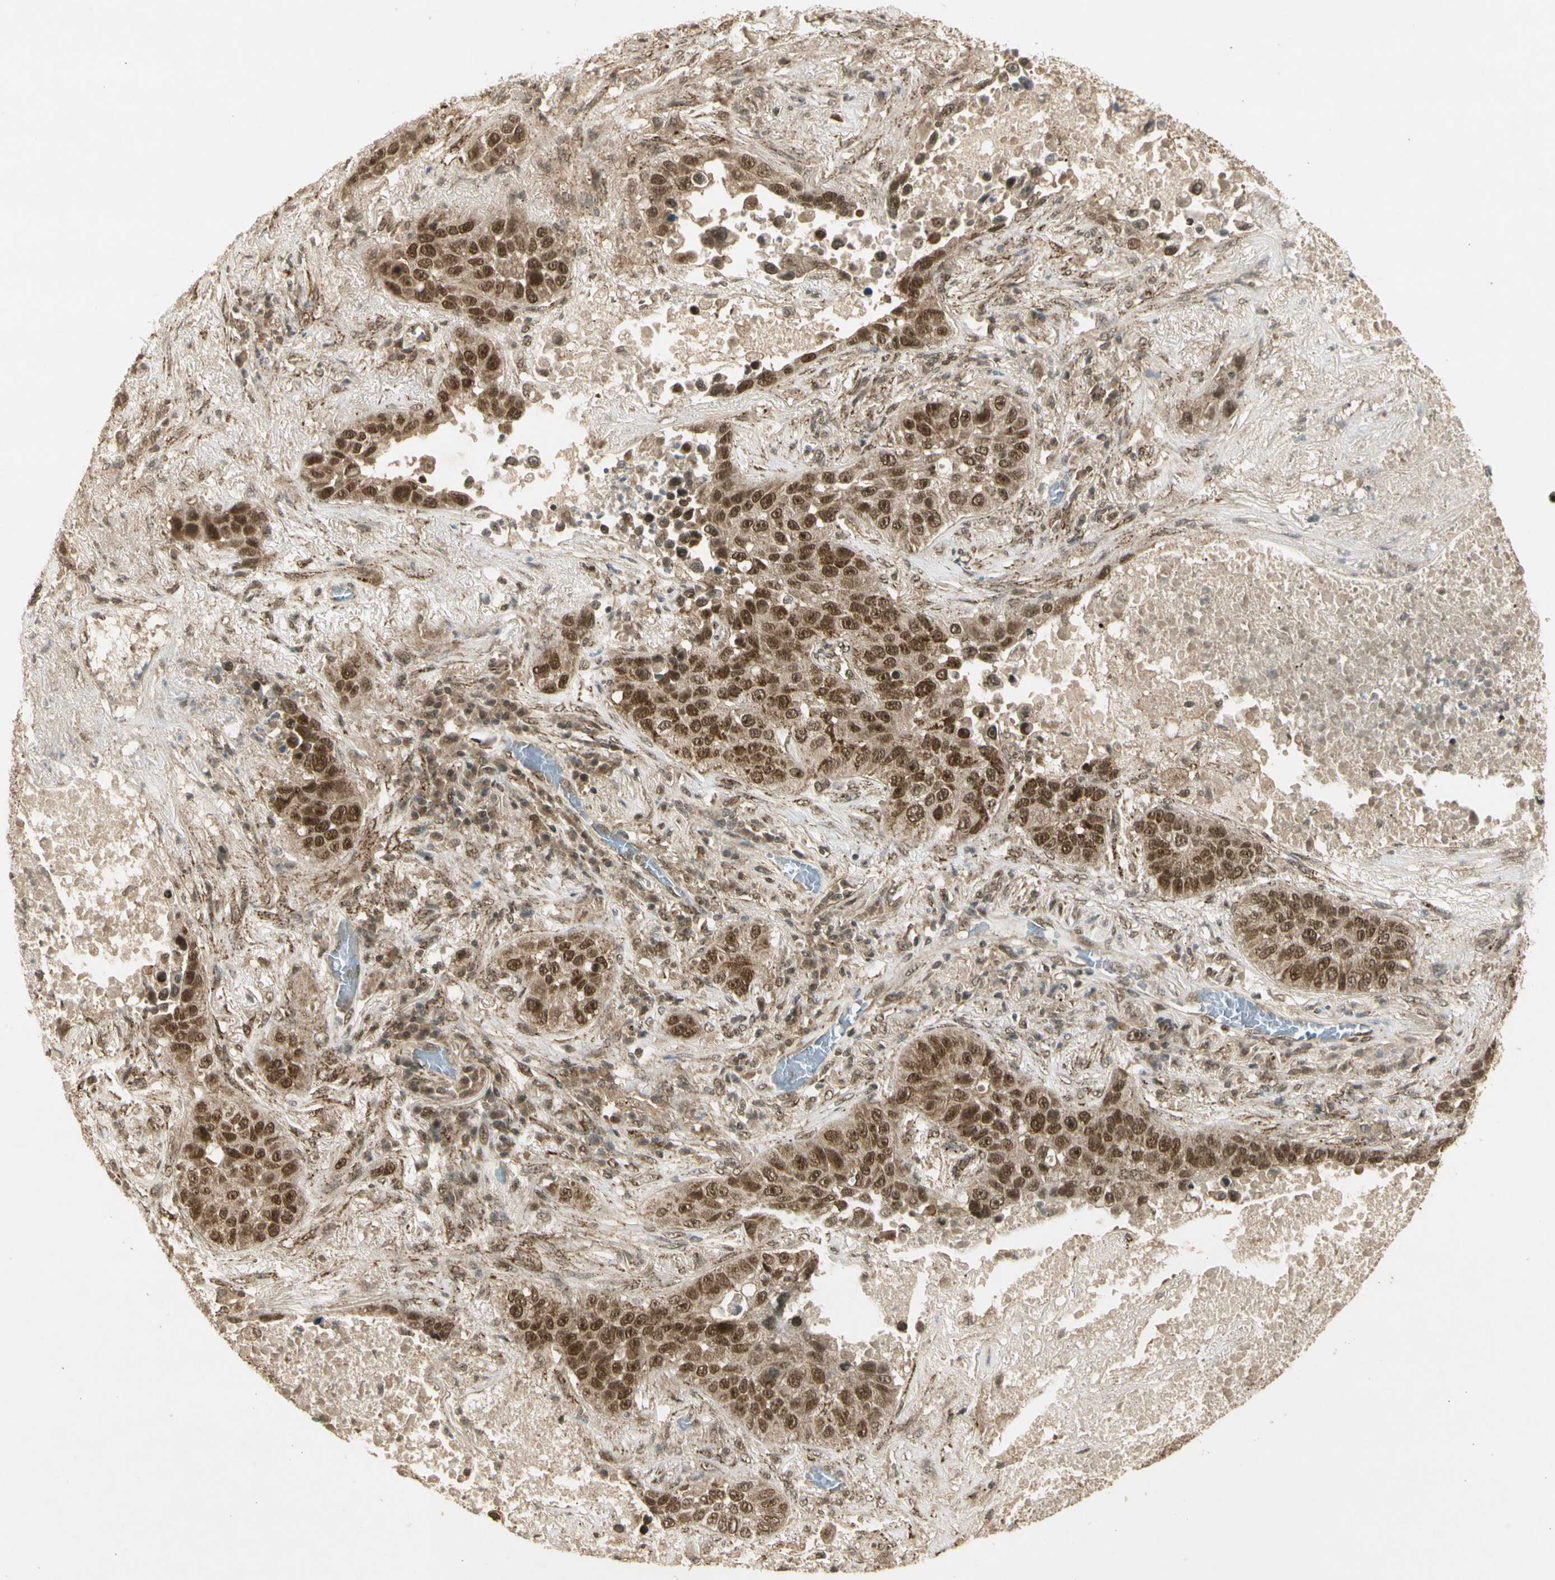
{"staining": {"intensity": "moderate", "quantity": ">75%", "location": "cytoplasmic/membranous,nuclear"}, "tissue": "lung cancer", "cell_type": "Tumor cells", "image_type": "cancer", "snomed": [{"axis": "morphology", "description": "Squamous cell carcinoma, NOS"}, {"axis": "topography", "description": "Lung"}], "caption": "Protein staining of lung cancer tissue demonstrates moderate cytoplasmic/membranous and nuclear expression in approximately >75% of tumor cells.", "gene": "ZNF135", "patient": {"sex": "male", "age": 57}}